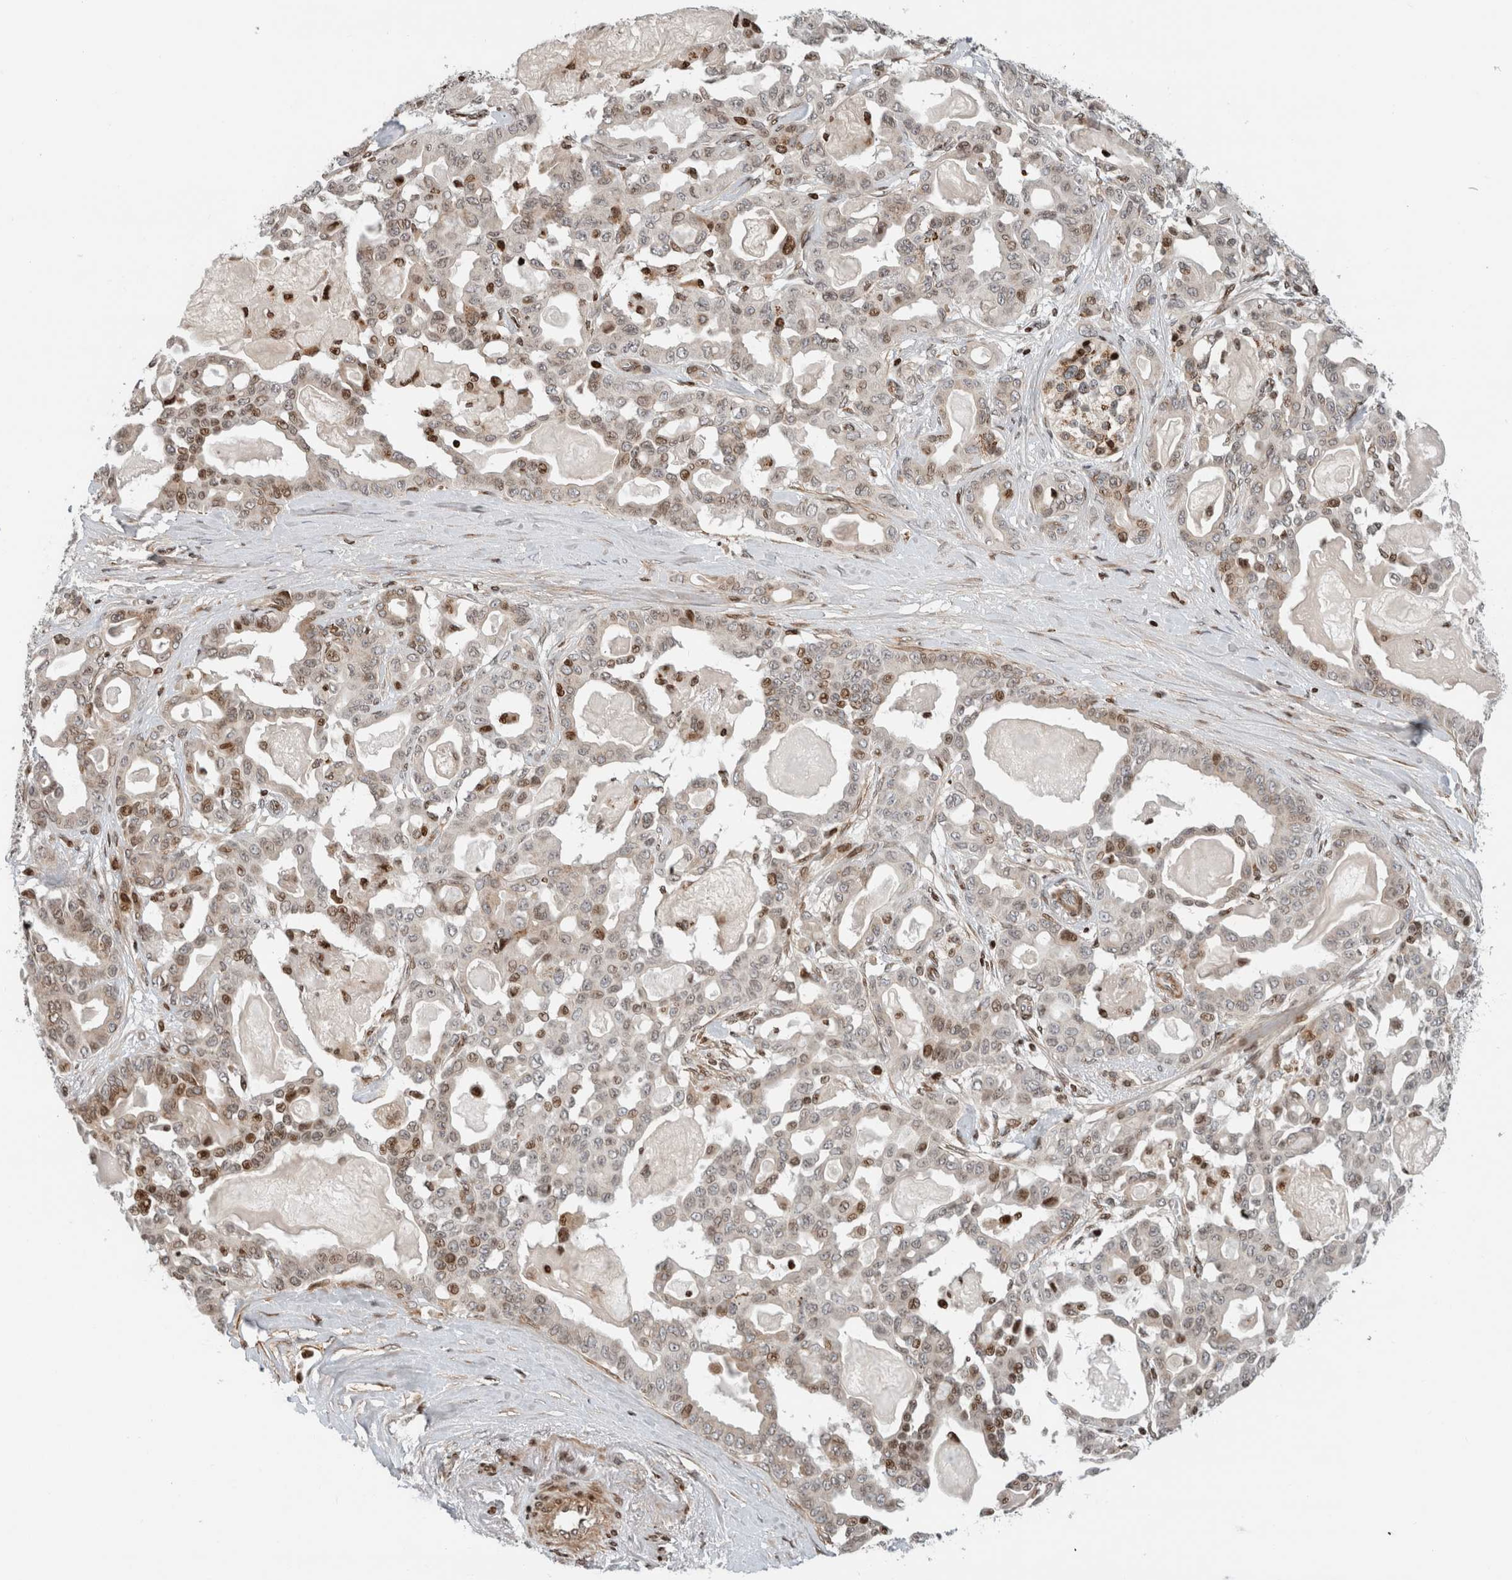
{"staining": {"intensity": "moderate", "quantity": "25%-75%", "location": "nuclear"}, "tissue": "pancreatic cancer", "cell_type": "Tumor cells", "image_type": "cancer", "snomed": [{"axis": "morphology", "description": "Adenocarcinoma, NOS"}, {"axis": "topography", "description": "Pancreas"}], "caption": "A brown stain labels moderate nuclear staining of a protein in pancreatic cancer tumor cells.", "gene": "GINS4", "patient": {"sex": "male", "age": 63}}